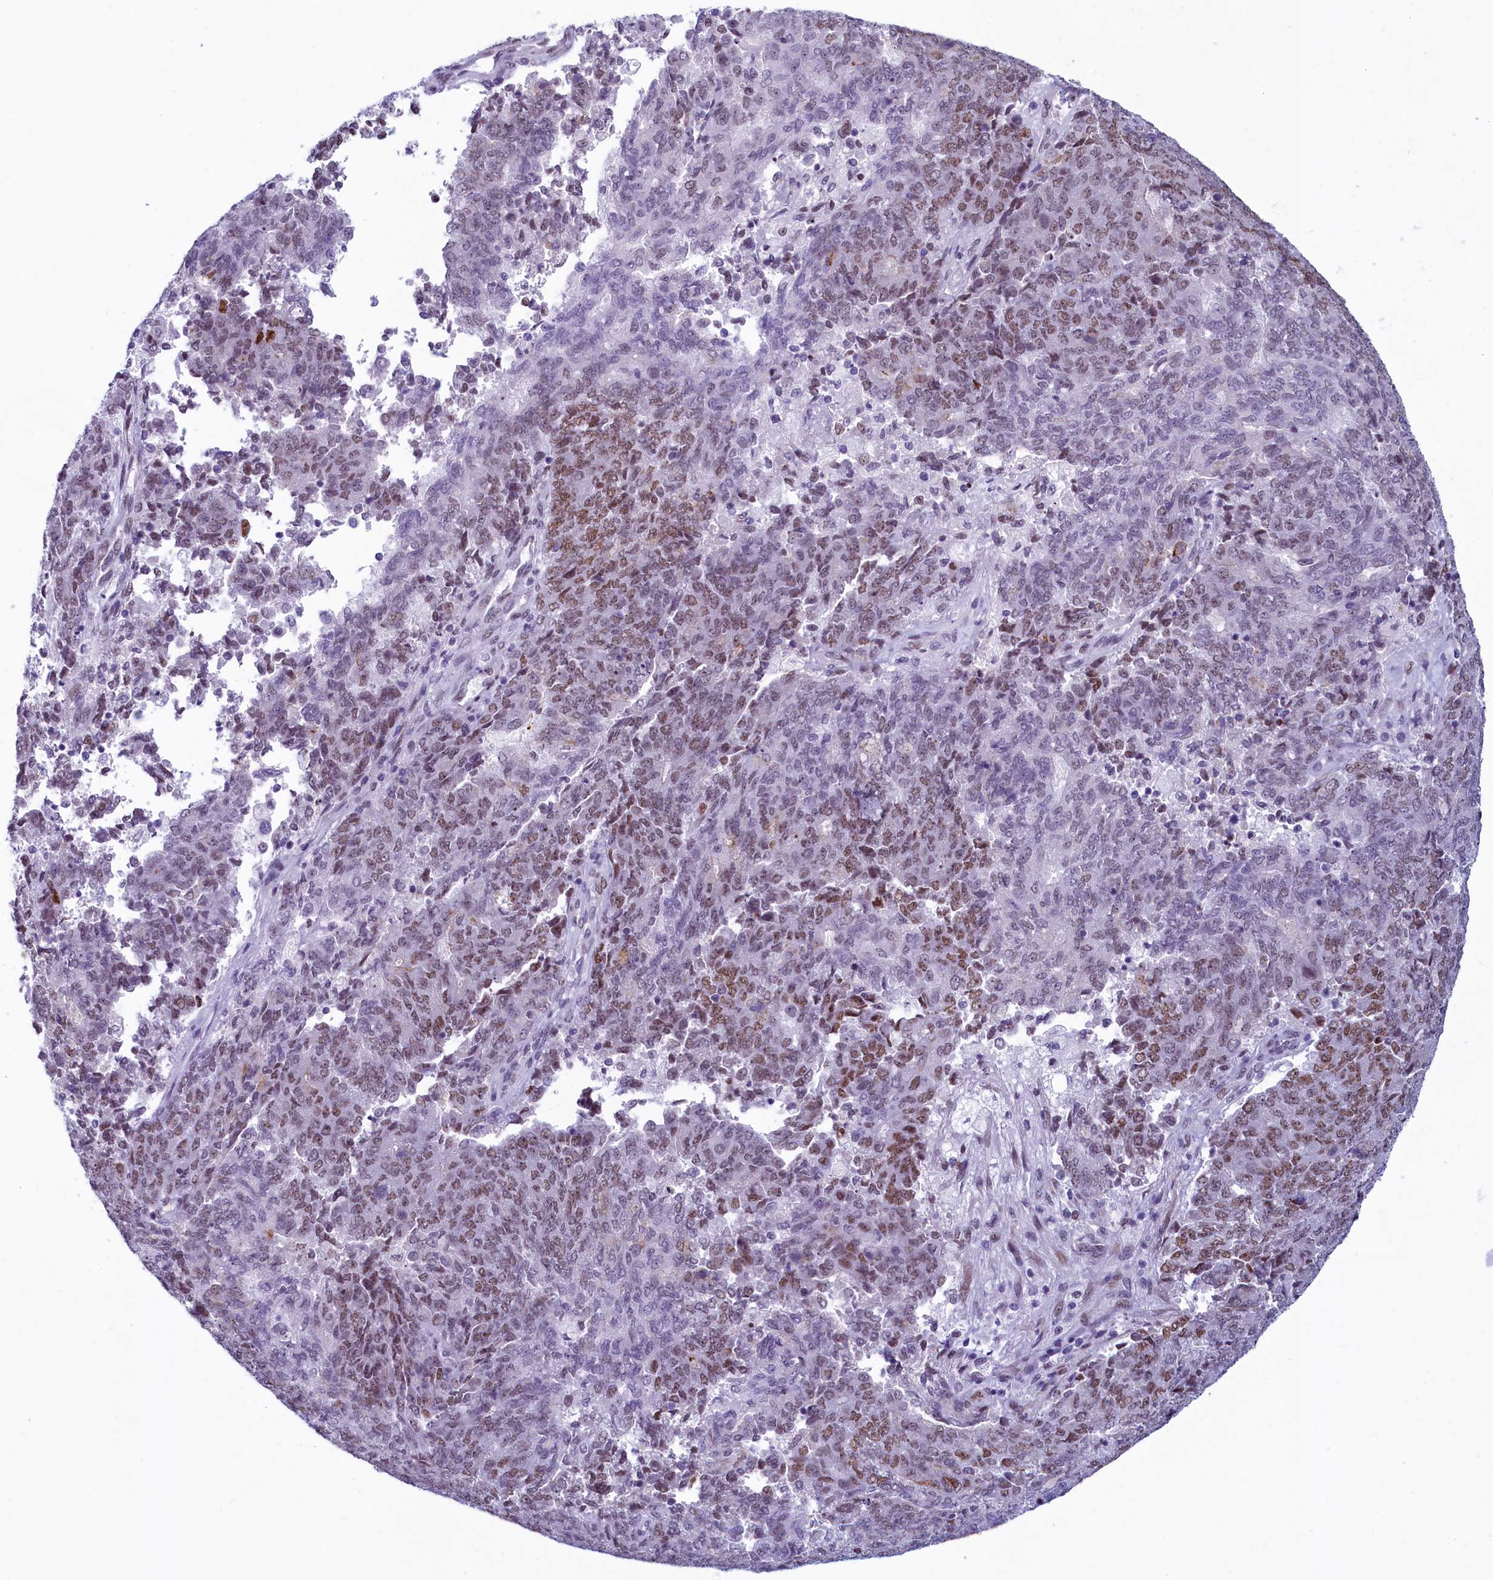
{"staining": {"intensity": "moderate", "quantity": "25%-75%", "location": "nuclear"}, "tissue": "endometrial cancer", "cell_type": "Tumor cells", "image_type": "cancer", "snomed": [{"axis": "morphology", "description": "Adenocarcinoma, NOS"}, {"axis": "topography", "description": "Endometrium"}], "caption": "Endometrial adenocarcinoma stained with a brown dye shows moderate nuclear positive staining in approximately 25%-75% of tumor cells.", "gene": "SUGP2", "patient": {"sex": "female", "age": 80}}